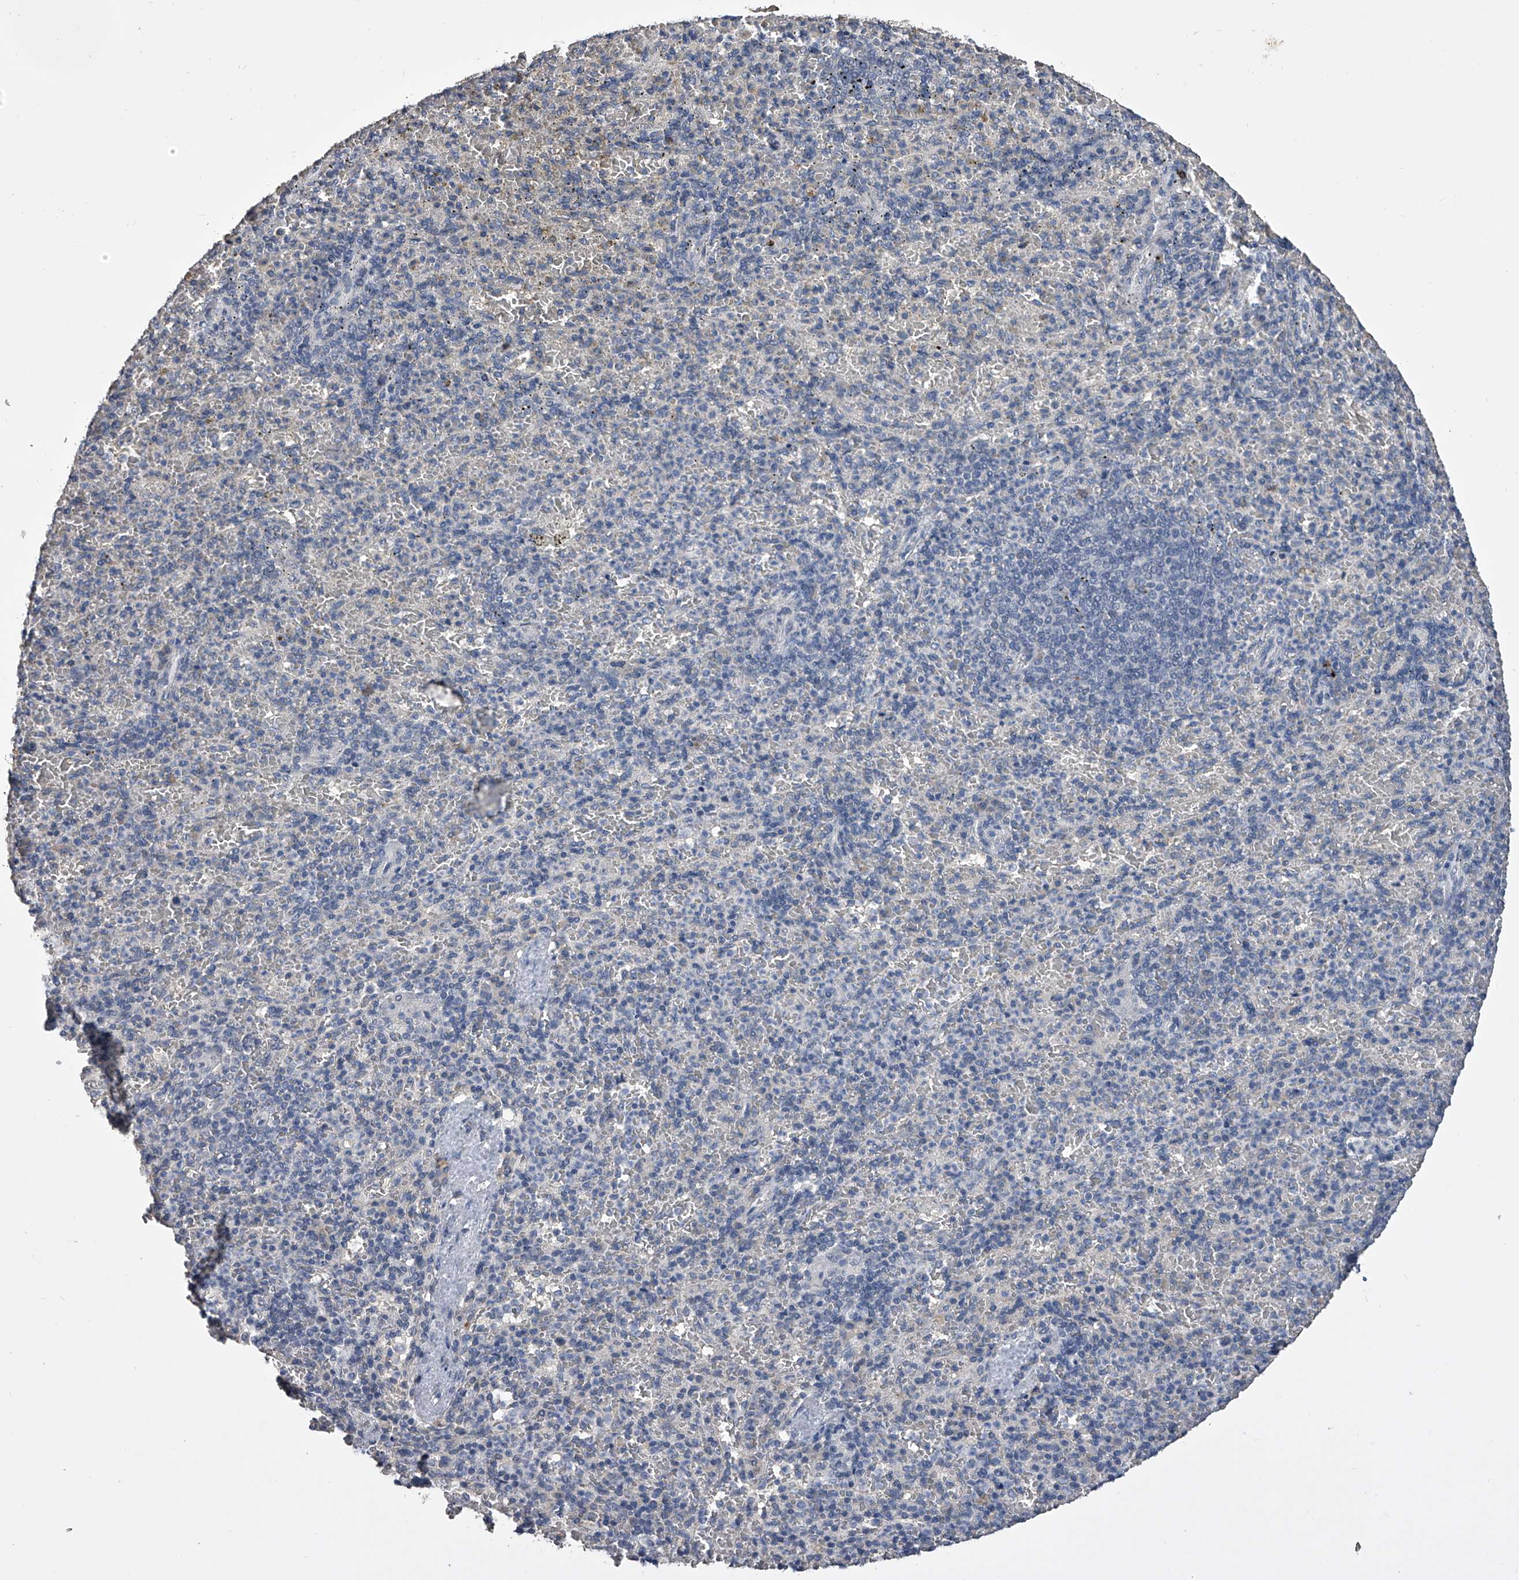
{"staining": {"intensity": "negative", "quantity": "none", "location": "none"}, "tissue": "spleen", "cell_type": "Cells in red pulp", "image_type": "normal", "snomed": [{"axis": "morphology", "description": "Normal tissue, NOS"}, {"axis": "topography", "description": "Spleen"}], "caption": "Protein analysis of benign spleen demonstrates no significant expression in cells in red pulp. (IHC, brightfield microscopy, high magnification).", "gene": "MDN1", "patient": {"sex": "female", "age": 74}}